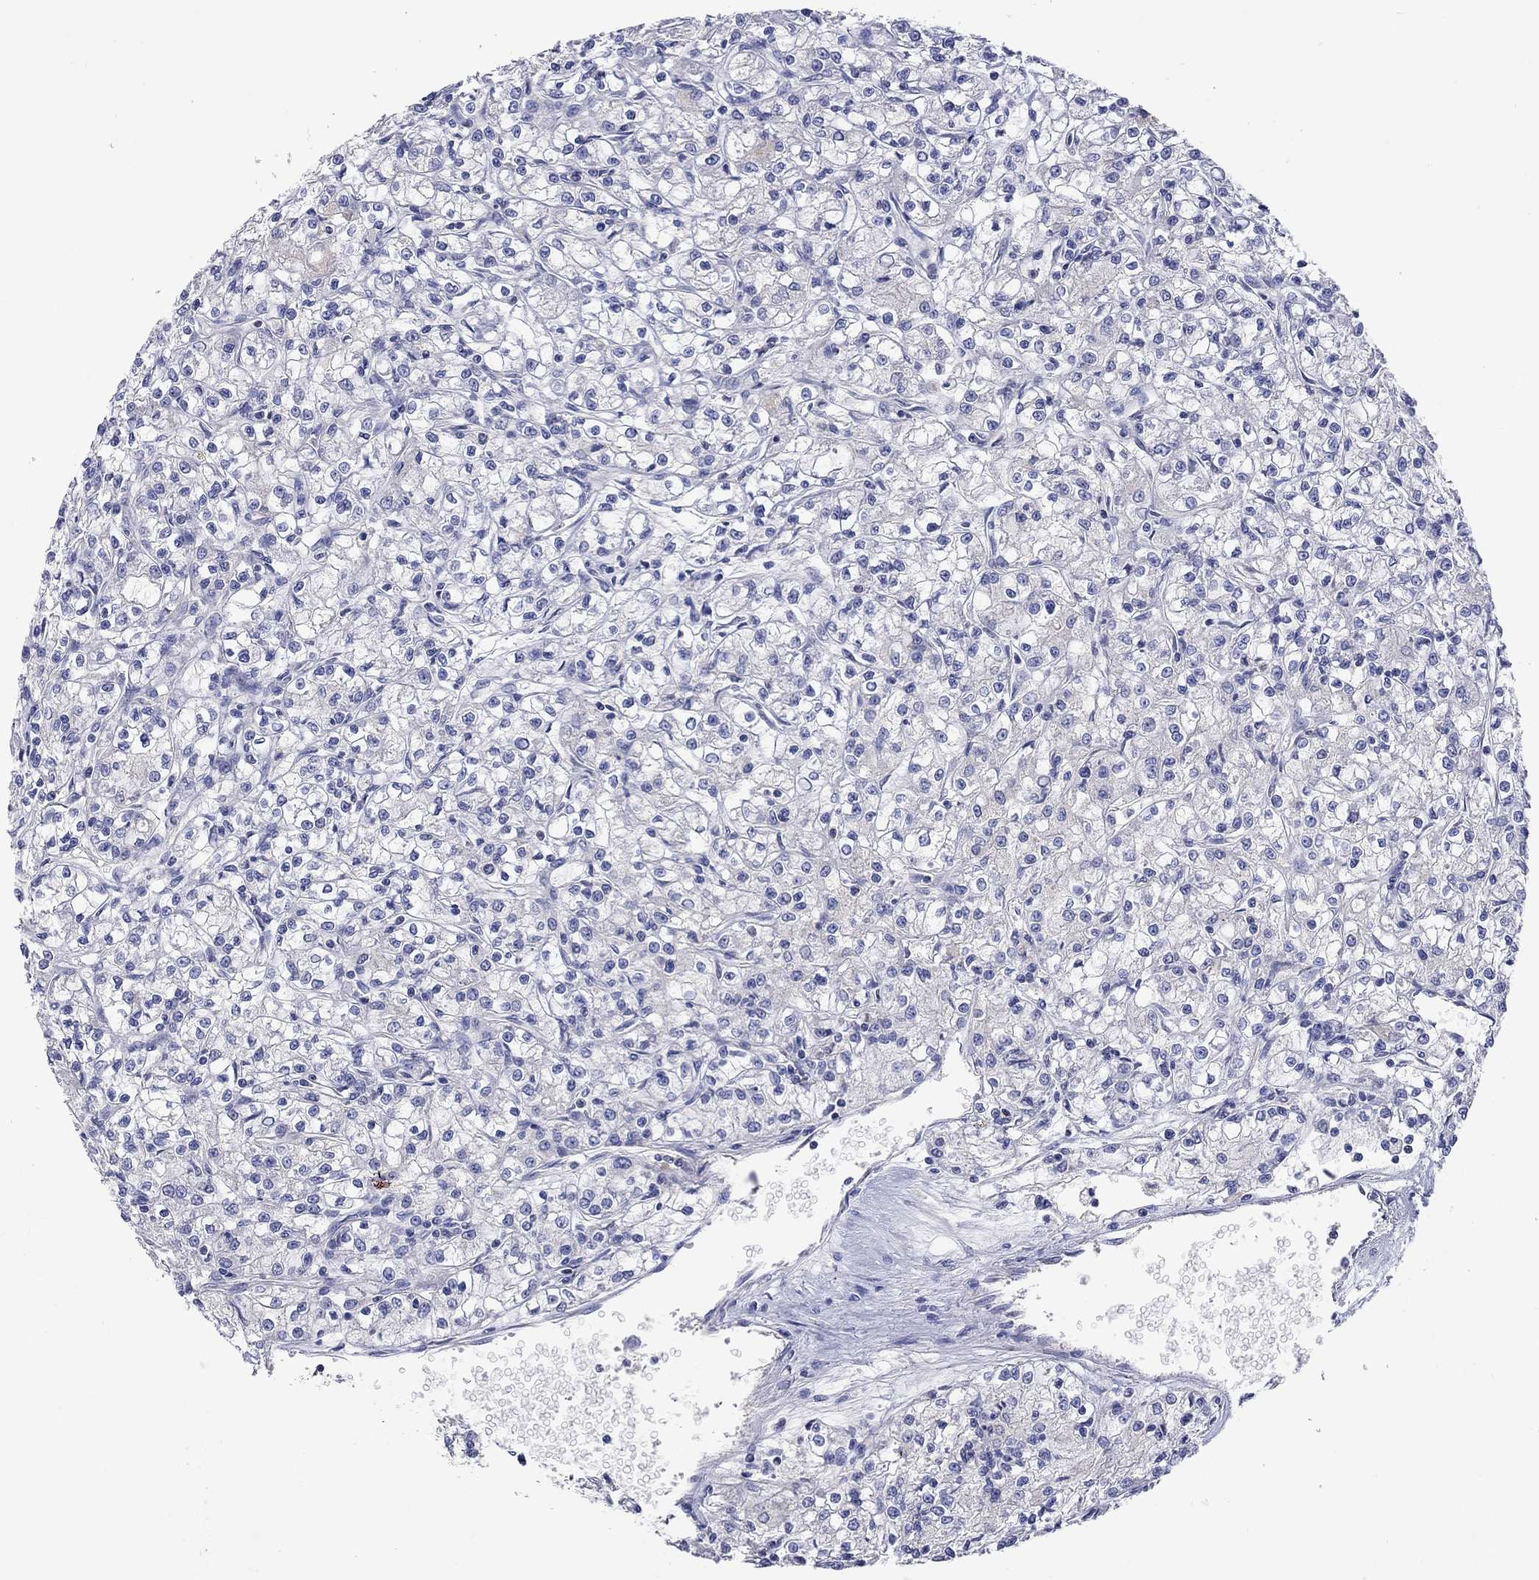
{"staining": {"intensity": "negative", "quantity": "none", "location": "none"}, "tissue": "renal cancer", "cell_type": "Tumor cells", "image_type": "cancer", "snomed": [{"axis": "morphology", "description": "Adenocarcinoma, NOS"}, {"axis": "topography", "description": "Kidney"}], "caption": "High magnification brightfield microscopy of renal cancer (adenocarcinoma) stained with DAB (brown) and counterstained with hematoxylin (blue): tumor cells show no significant positivity.", "gene": "LRFN4", "patient": {"sex": "female", "age": 59}}